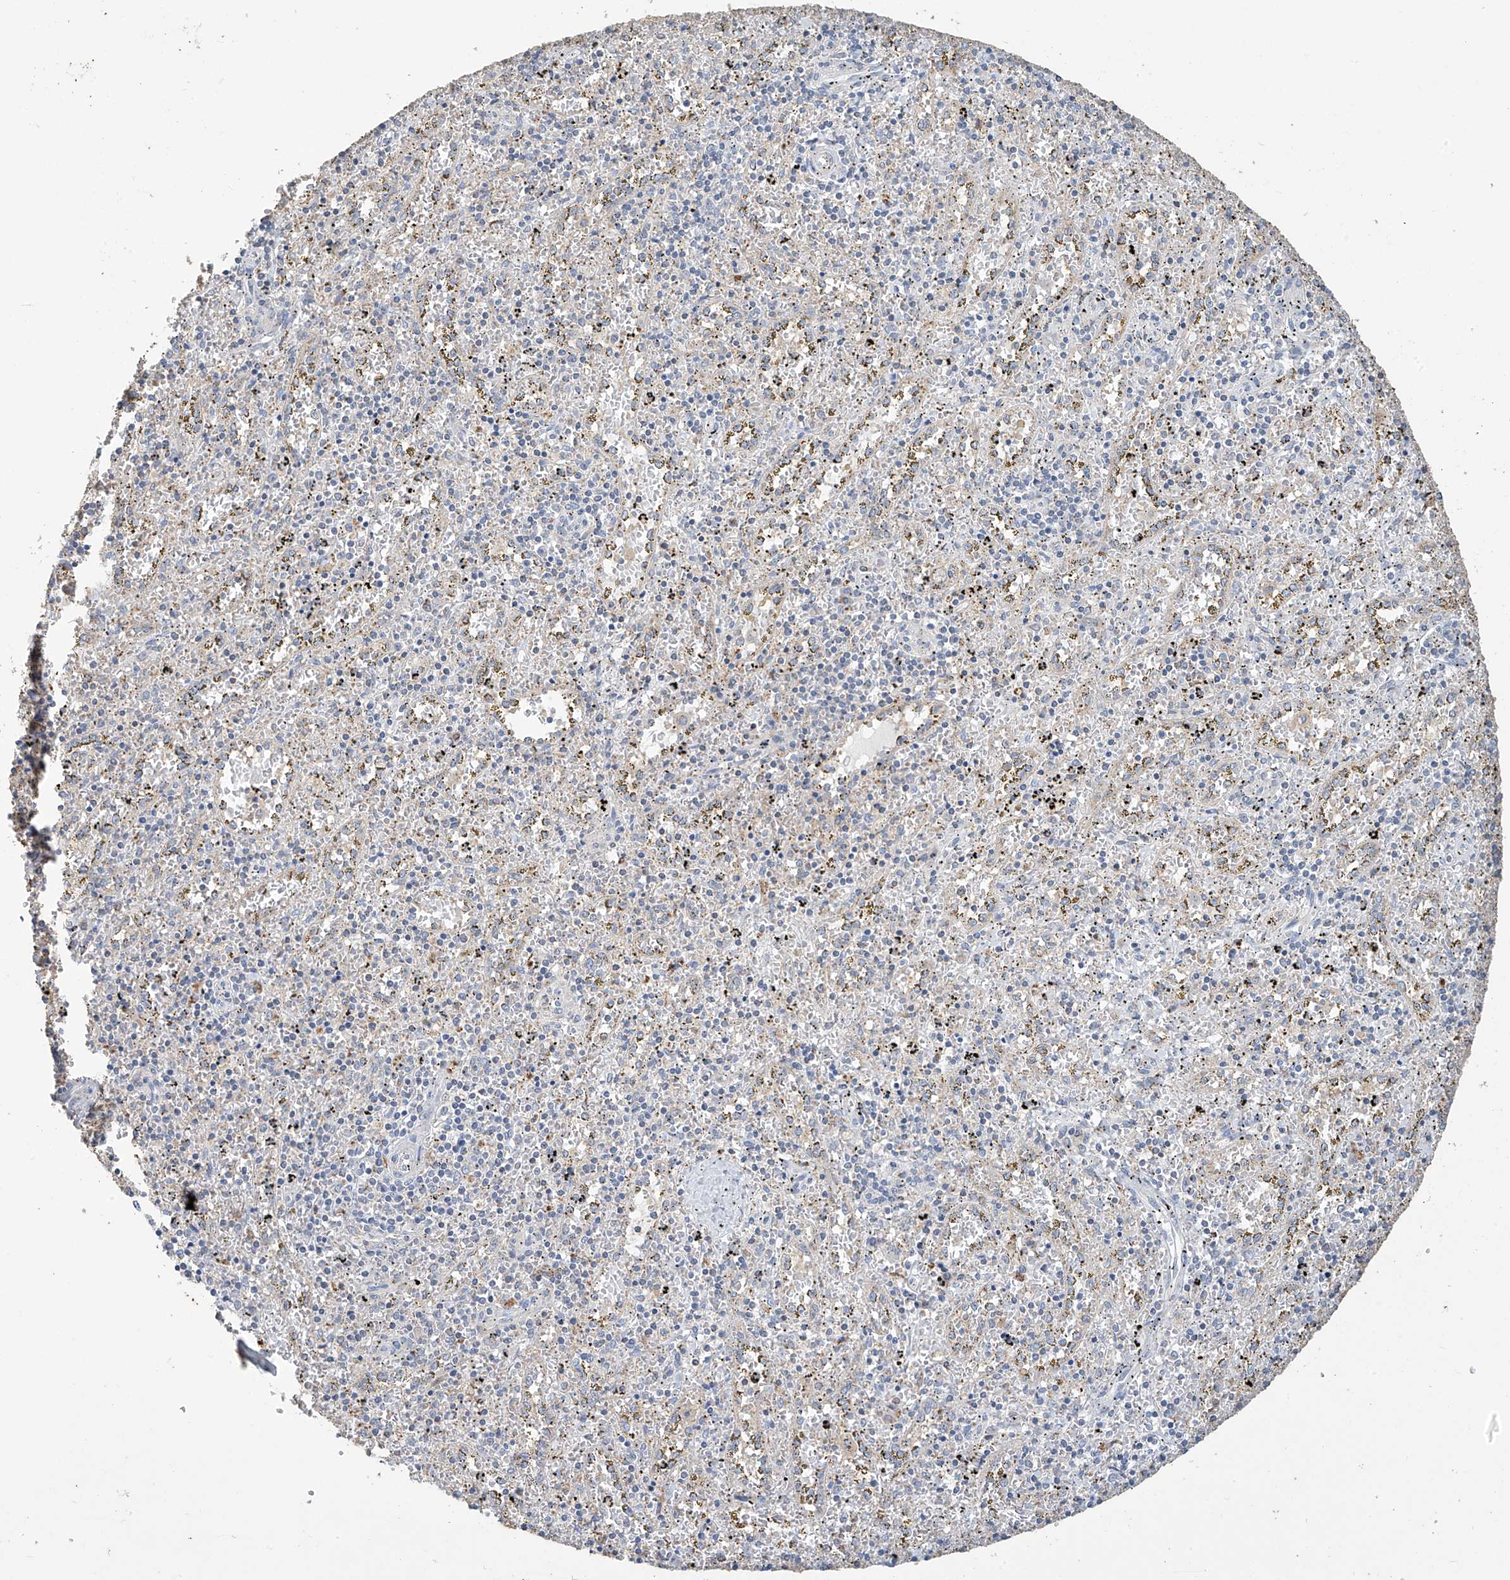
{"staining": {"intensity": "negative", "quantity": "none", "location": "none"}, "tissue": "spleen", "cell_type": "Cells in red pulp", "image_type": "normal", "snomed": [{"axis": "morphology", "description": "Normal tissue, NOS"}, {"axis": "topography", "description": "Spleen"}], "caption": "Cells in red pulp are negative for brown protein staining in benign spleen.", "gene": "OGT", "patient": {"sex": "male", "age": 11}}